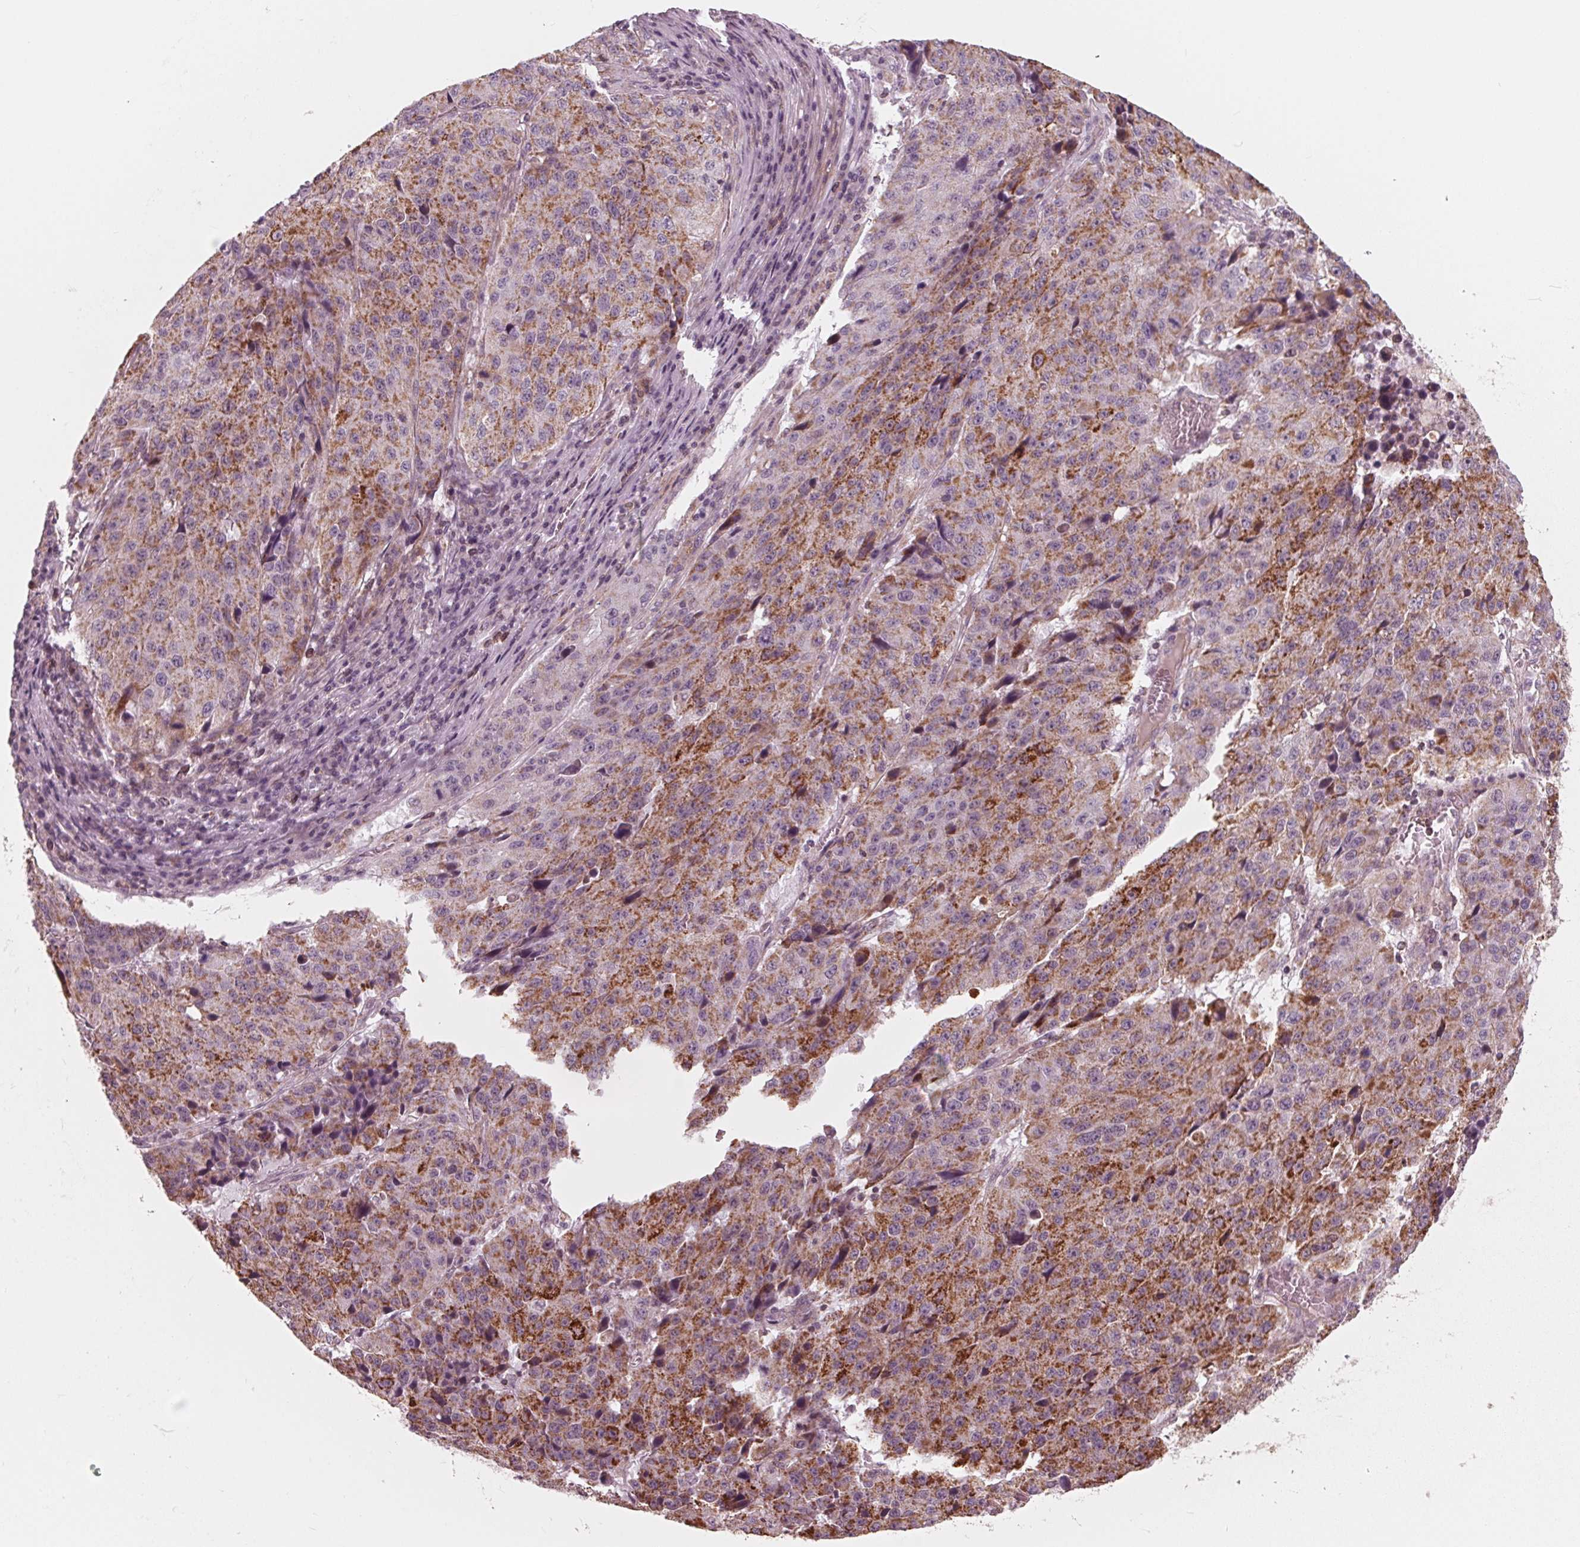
{"staining": {"intensity": "moderate", "quantity": "25%-75%", "location": "cytoplasmic/membranous"}, "tissue": "stomach cancer", "cell_type": "Tumor cells", "image_type": "cancer", "snomed": [{"axis": "morphology", "description": "Adenocarcinoma, NOS"}, {"axis": "topography", "description": "Stomach"}], "caption": "Immunohistochemical staining of stomach adenocarcinoma demonstrates medium levels of moderate cytoplasmic/membranous staining in approximately 25%-75% of tumor cells.", "gene": "DCAF4L2", "patient": {"sex": "male", "age": 71}}